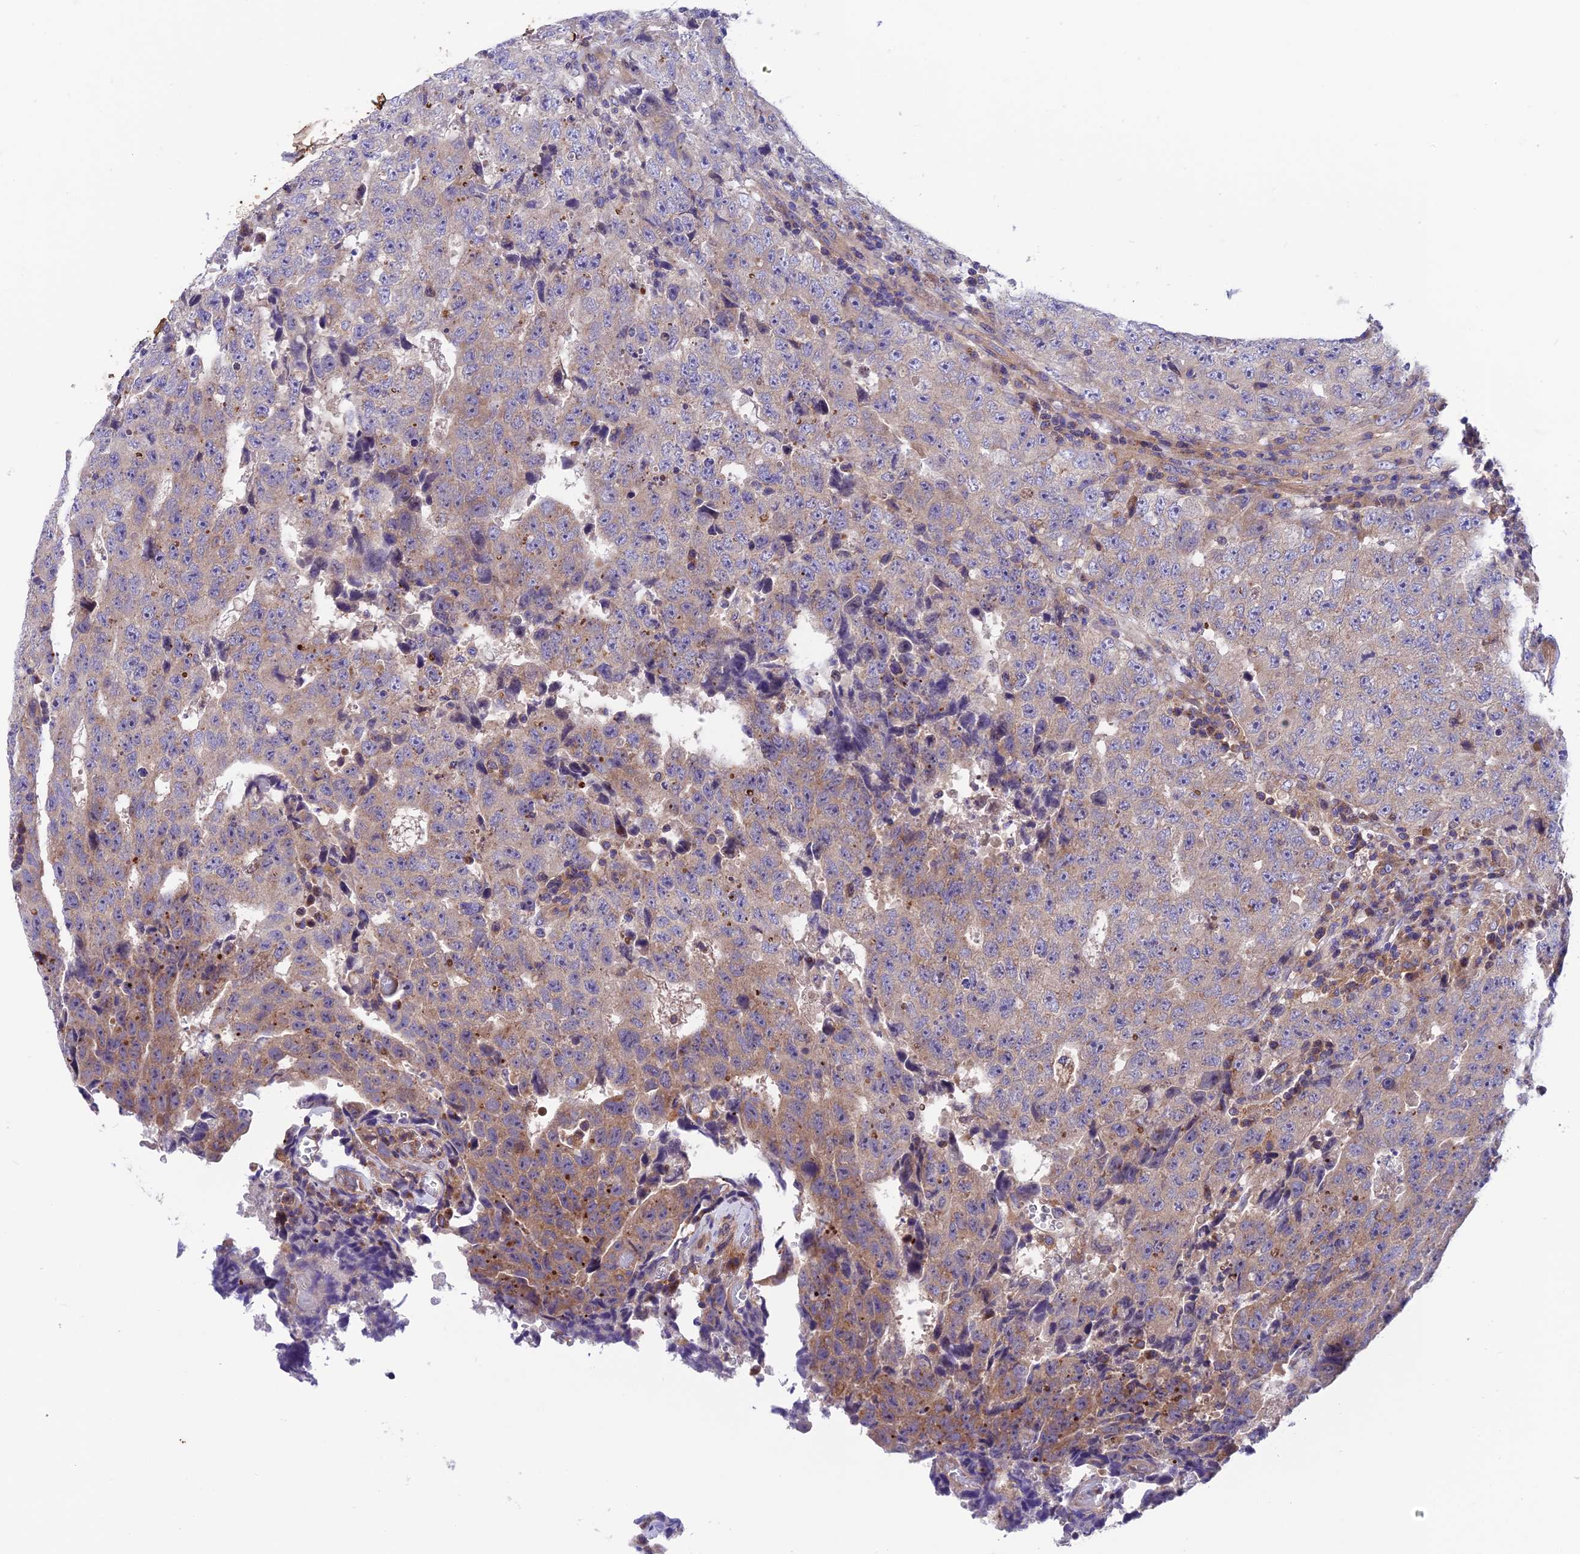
{"staining": {"intensity": "weak", "quantity": "25%-75%", "location": "cytoplasmic/membranous"}, "tissue": "testis cancer", "cell_type": "Tumor cells", "image_type": "cancer", "snomed": [{"axis": "morphology", "description": "Necrosis, NOS"}, {"axis": "morphology", "description": "Carcinoma, Embryonal, NOS"}, {"axis": "topography", "description": "Testis"}], "caption": "Immunohistochemical staining of human testis embryonal carcinoma shows weak cytoplasmic/membranous protein staining in about 25%-75% of tumor cells. (brown staining indicates protein expression, while blue staining denotes nuclei).", "gene": "VPS16", "patient": {"sex": "male", "age": 19}}